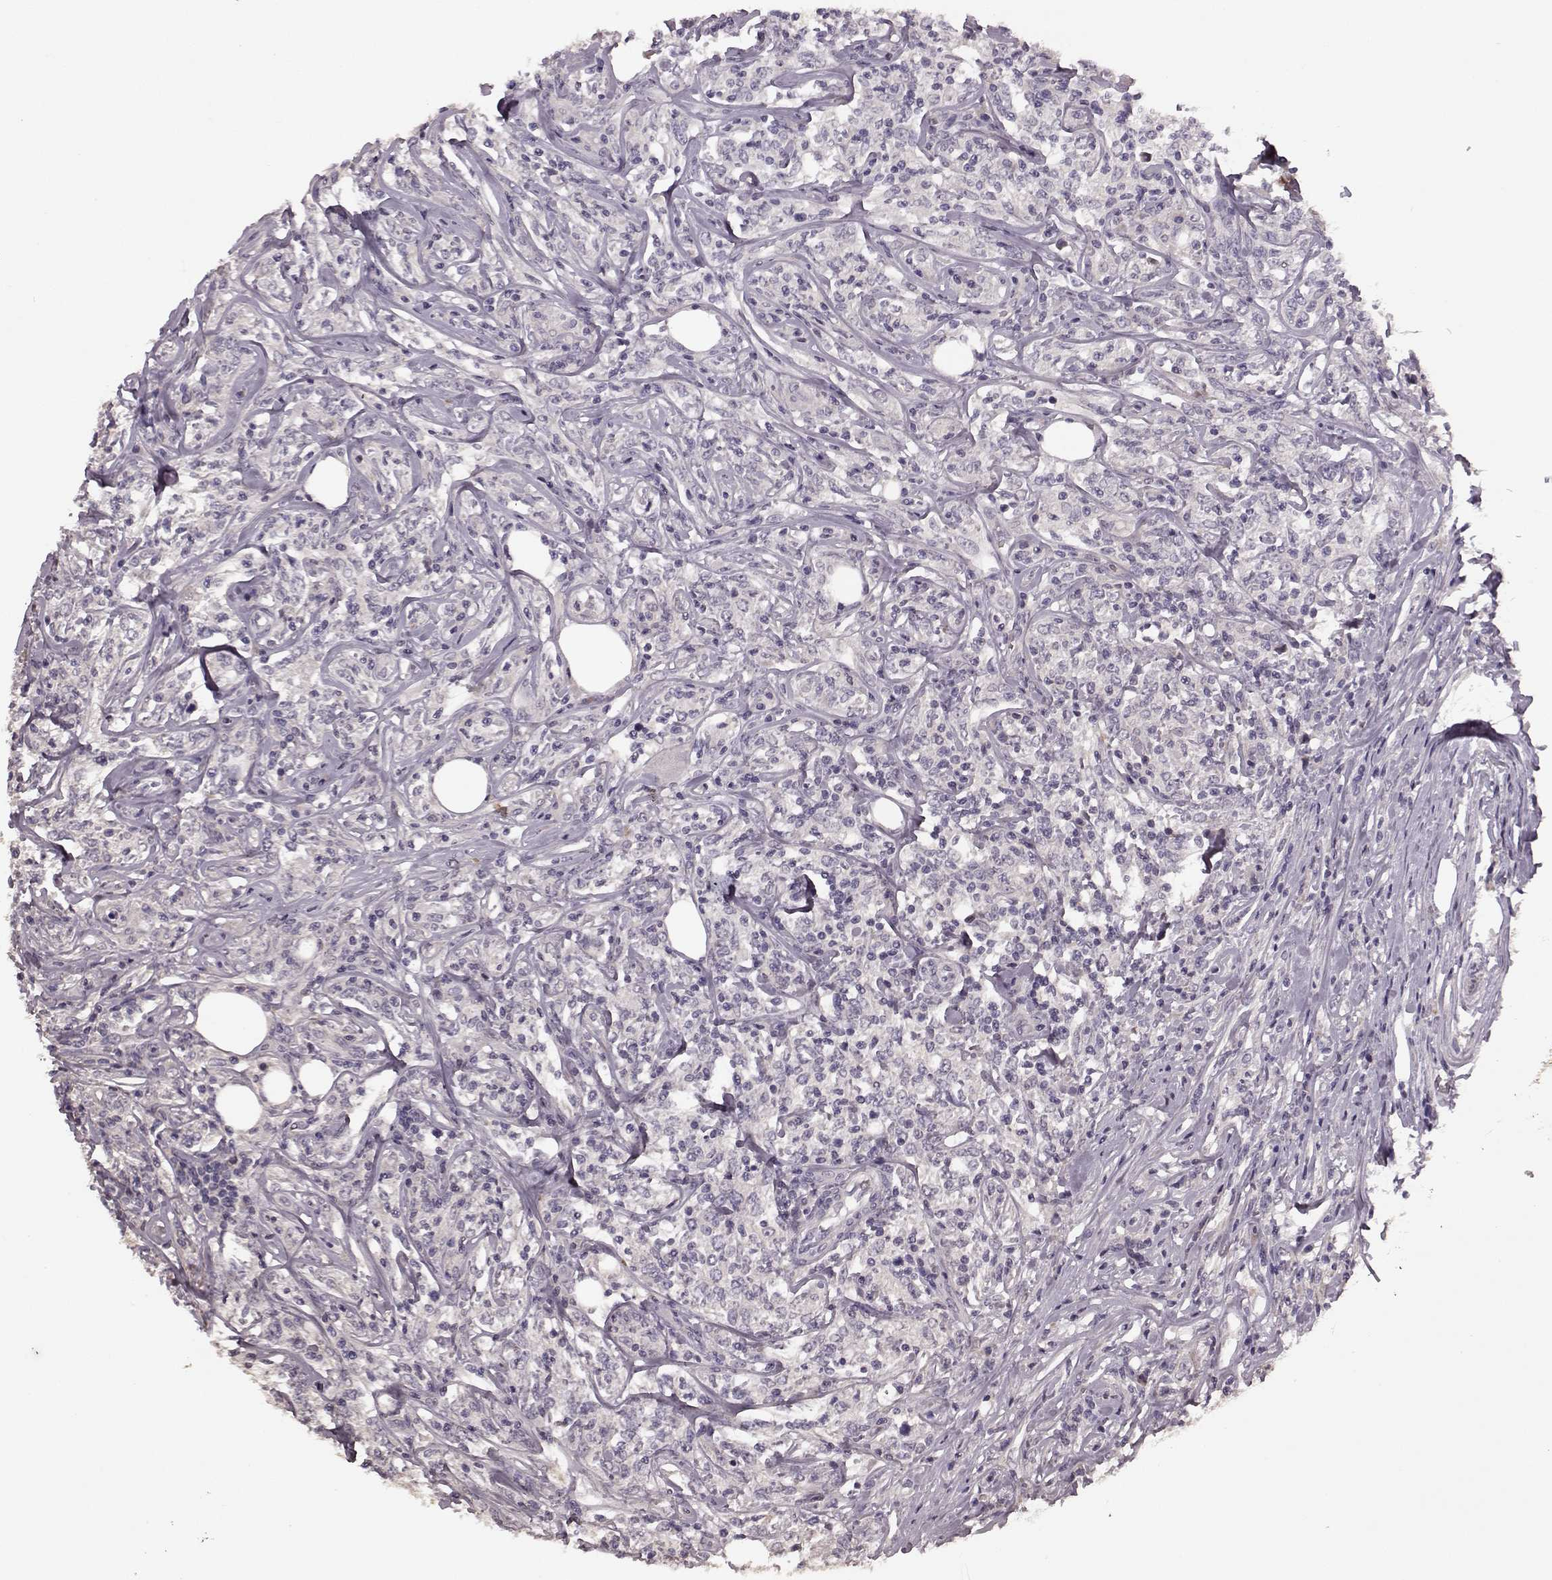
{"staining": {"intensity": "negative", "quantity": "none", "location": "none"}, "tissue": "lymphoma", "cell_type": "Tumor cells", "image_type": "cancer", "snomed": [{"axis": "morphology", "description": "Malignant lymphoma, non-Hodgkin's type, High grade"}, {"axis": "topography", "description": "Lymph node"}], "caption": "High-grade malignant lymphoma, non-Hodgkin's type stained for a protein using immunohistochemistry exhibits no positivity tumor cells.", "gene": "SLC52A3", "patient": {"sex": "female", "age": 84}}